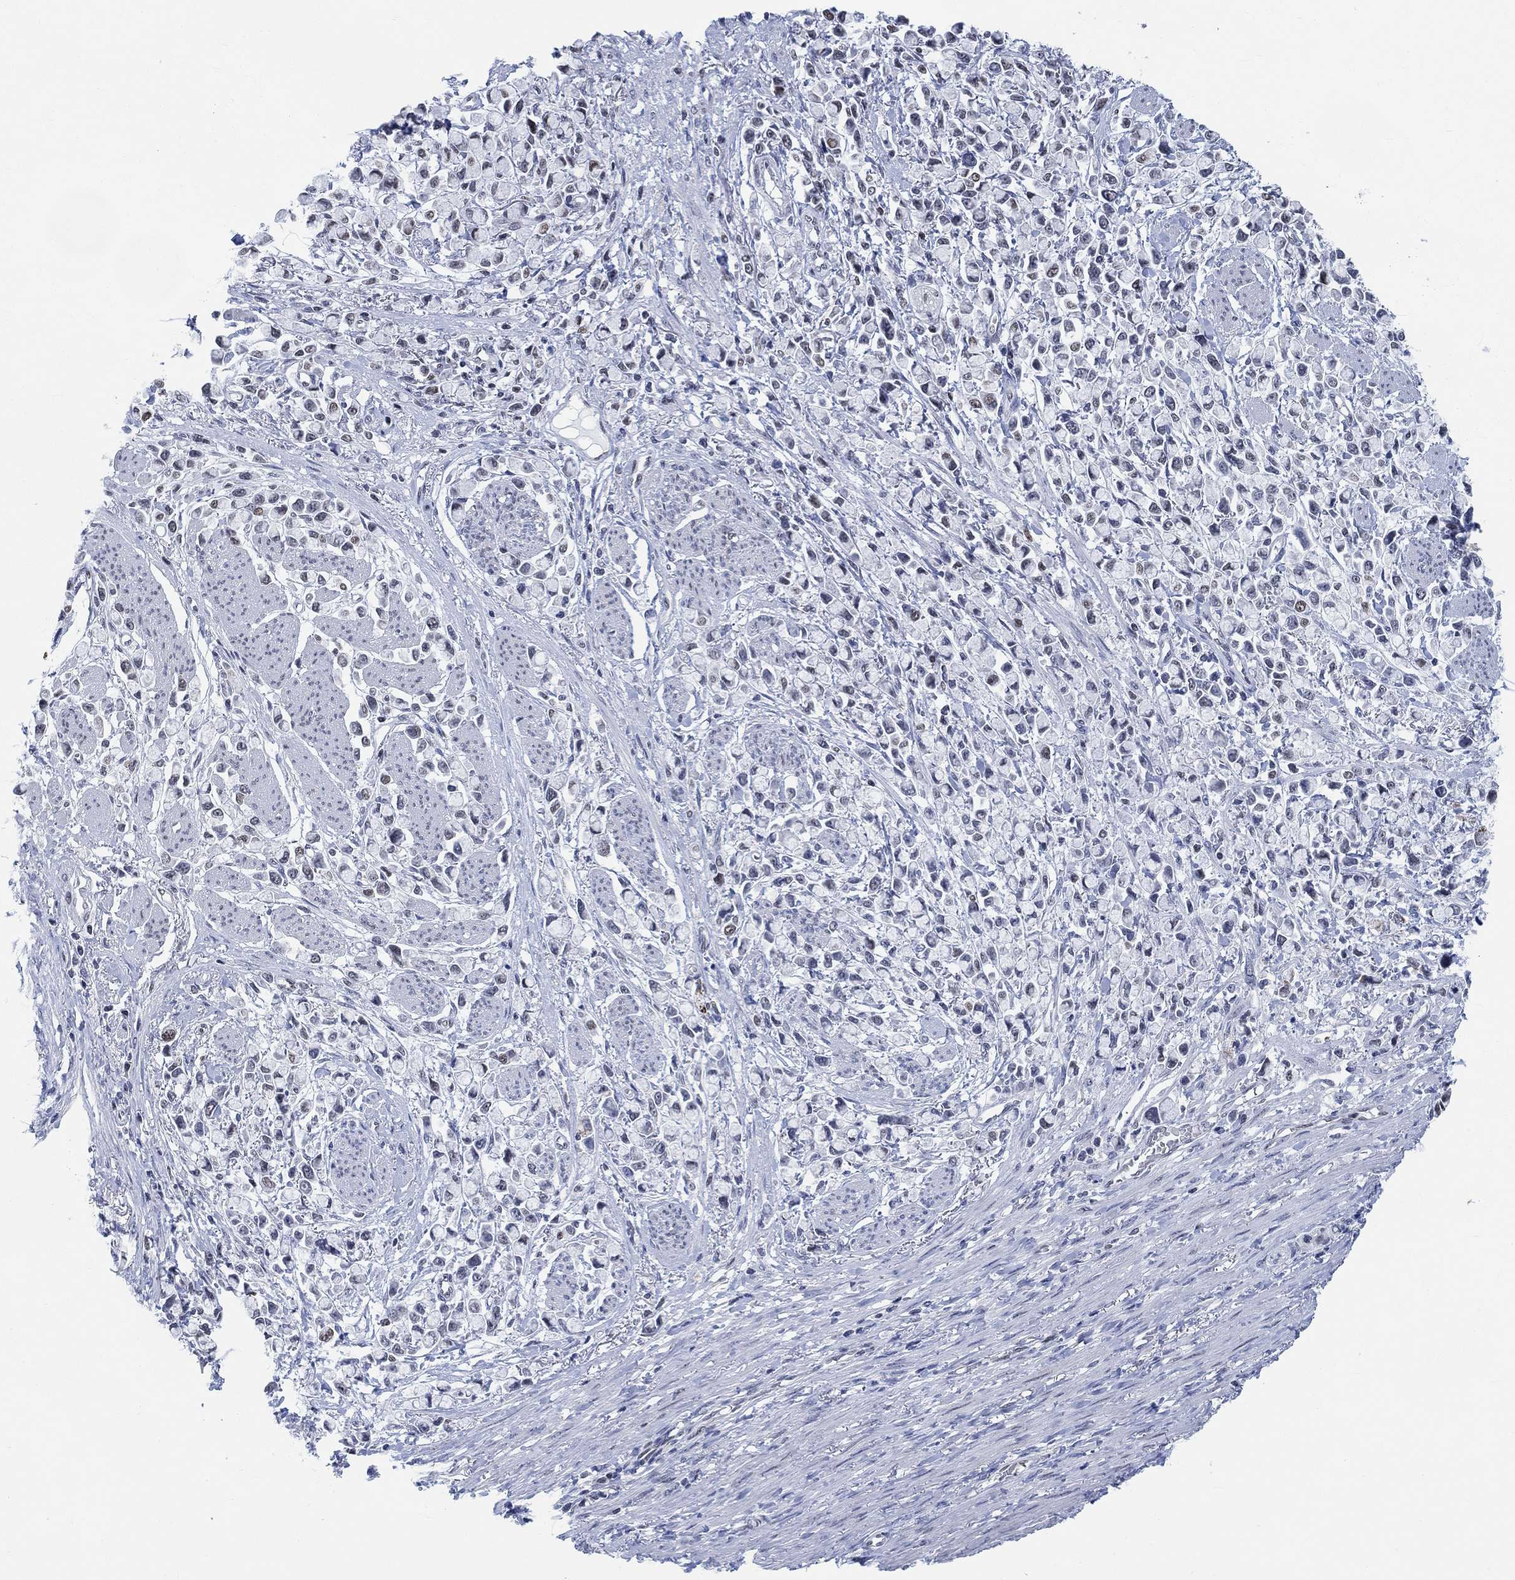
{"staining": {"intensity": "weak", "quantity": "<25%", "location": "nuclear"}, "tissue": "stomach cancer", "cell_type": "Tumor cells", "image_type": "cancer", "snomed": [{"axis": "morphology", "description": "Adenocarcinoma, NOS"}, {"axis": "topography", "description": "Stomach"}], "caption": "Tumor cells show no significant positivity in stomach cancer.", "gene": "KCNH8", "patient": {"sex": "female", "age": 81}}